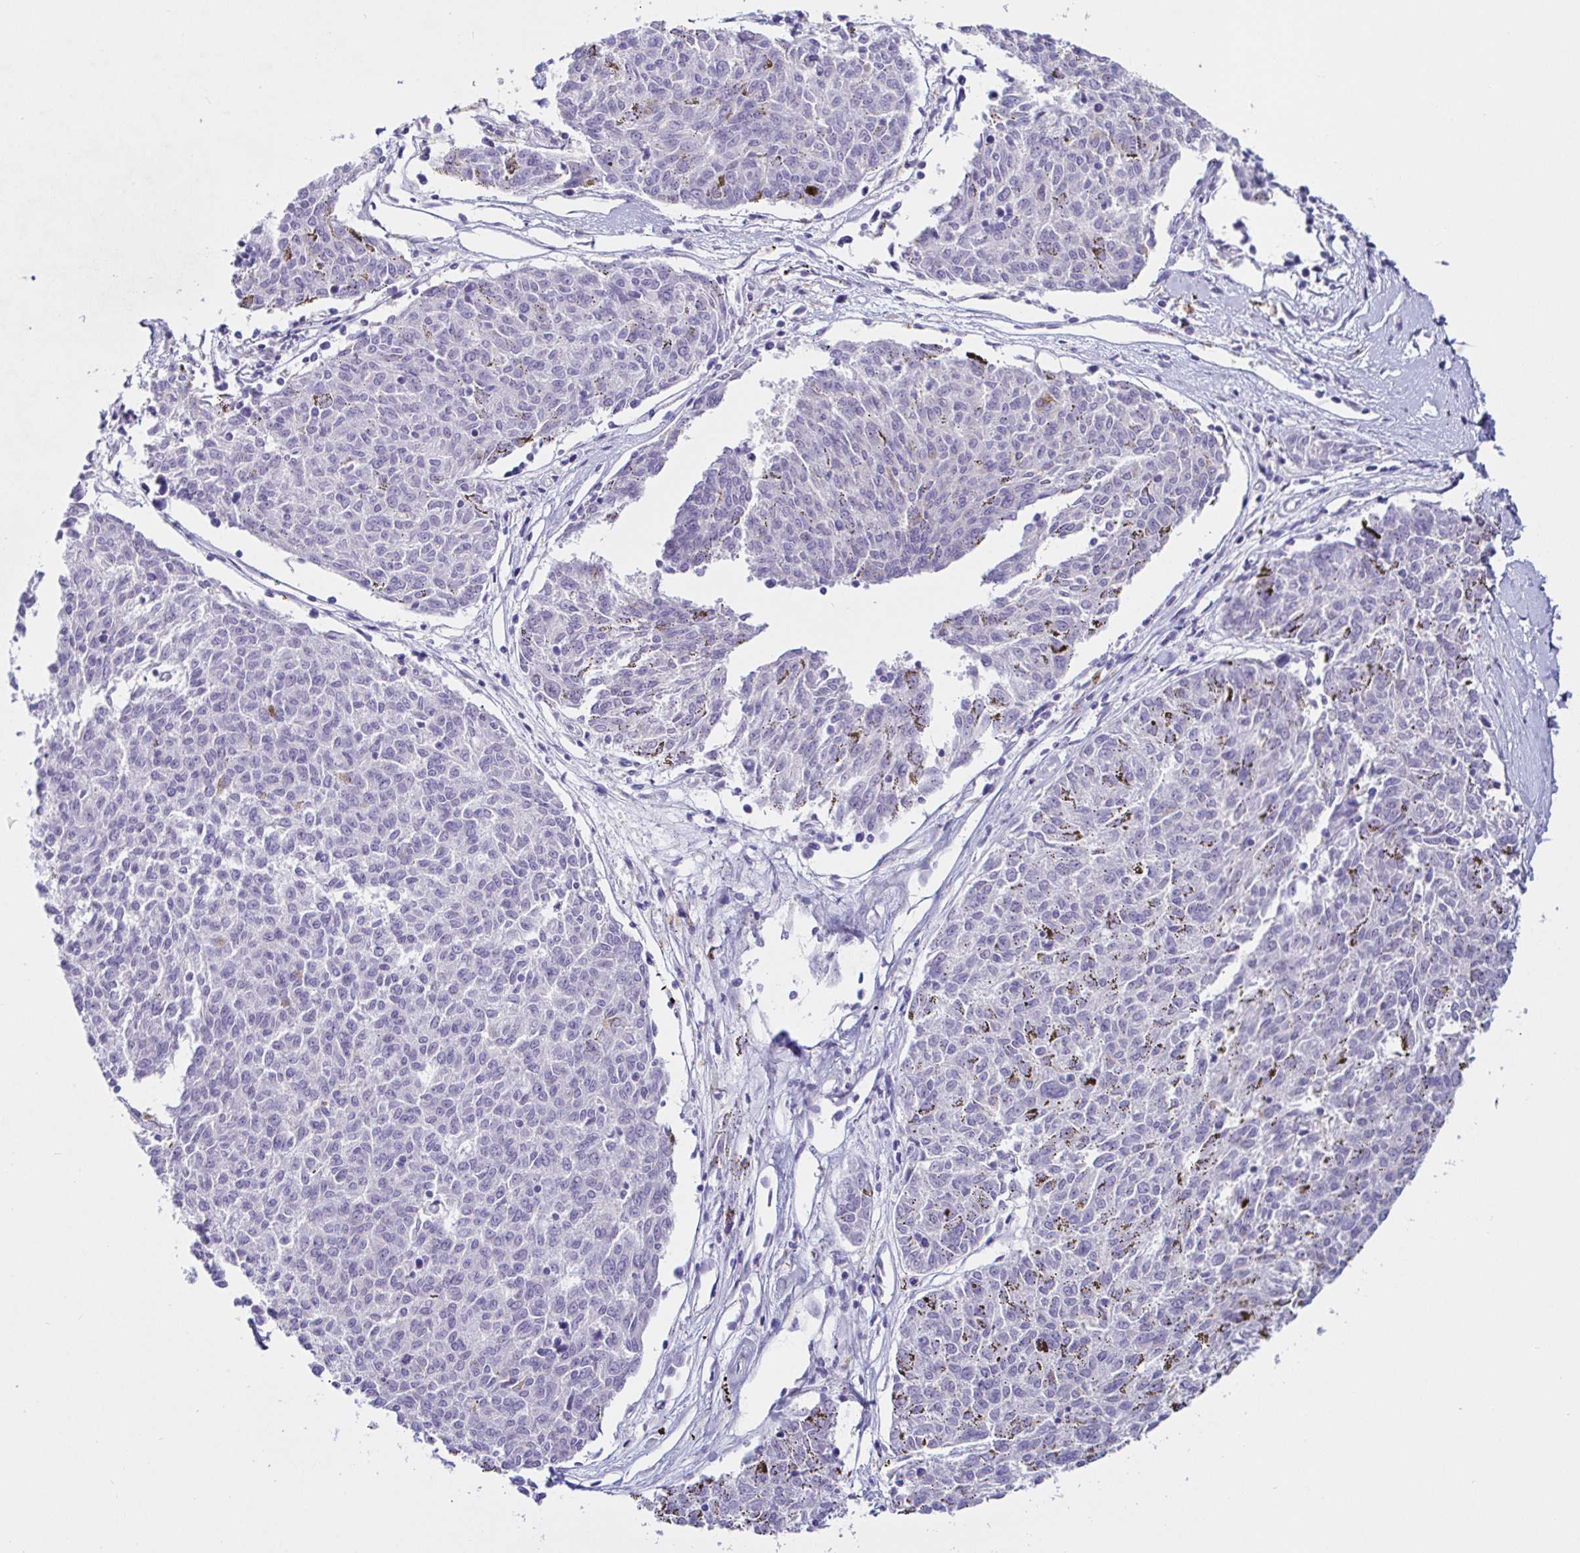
{"staining": {"intensity": "negative", "quantity": "none", "location": "none"}, "tissue": "melanoma", "cell_type": "Tumor cells", "image_type": "cancer", "snomed": [{"axis": "morphology", "description": "Malignant melanoma, NOS"}, {"axis": "topography", "description": "Skin"}], "caption": "Tumor cells show no significant expression in melanoma.", "gene": "SAA4", "patient": {"sex": "female", "age": 72}}